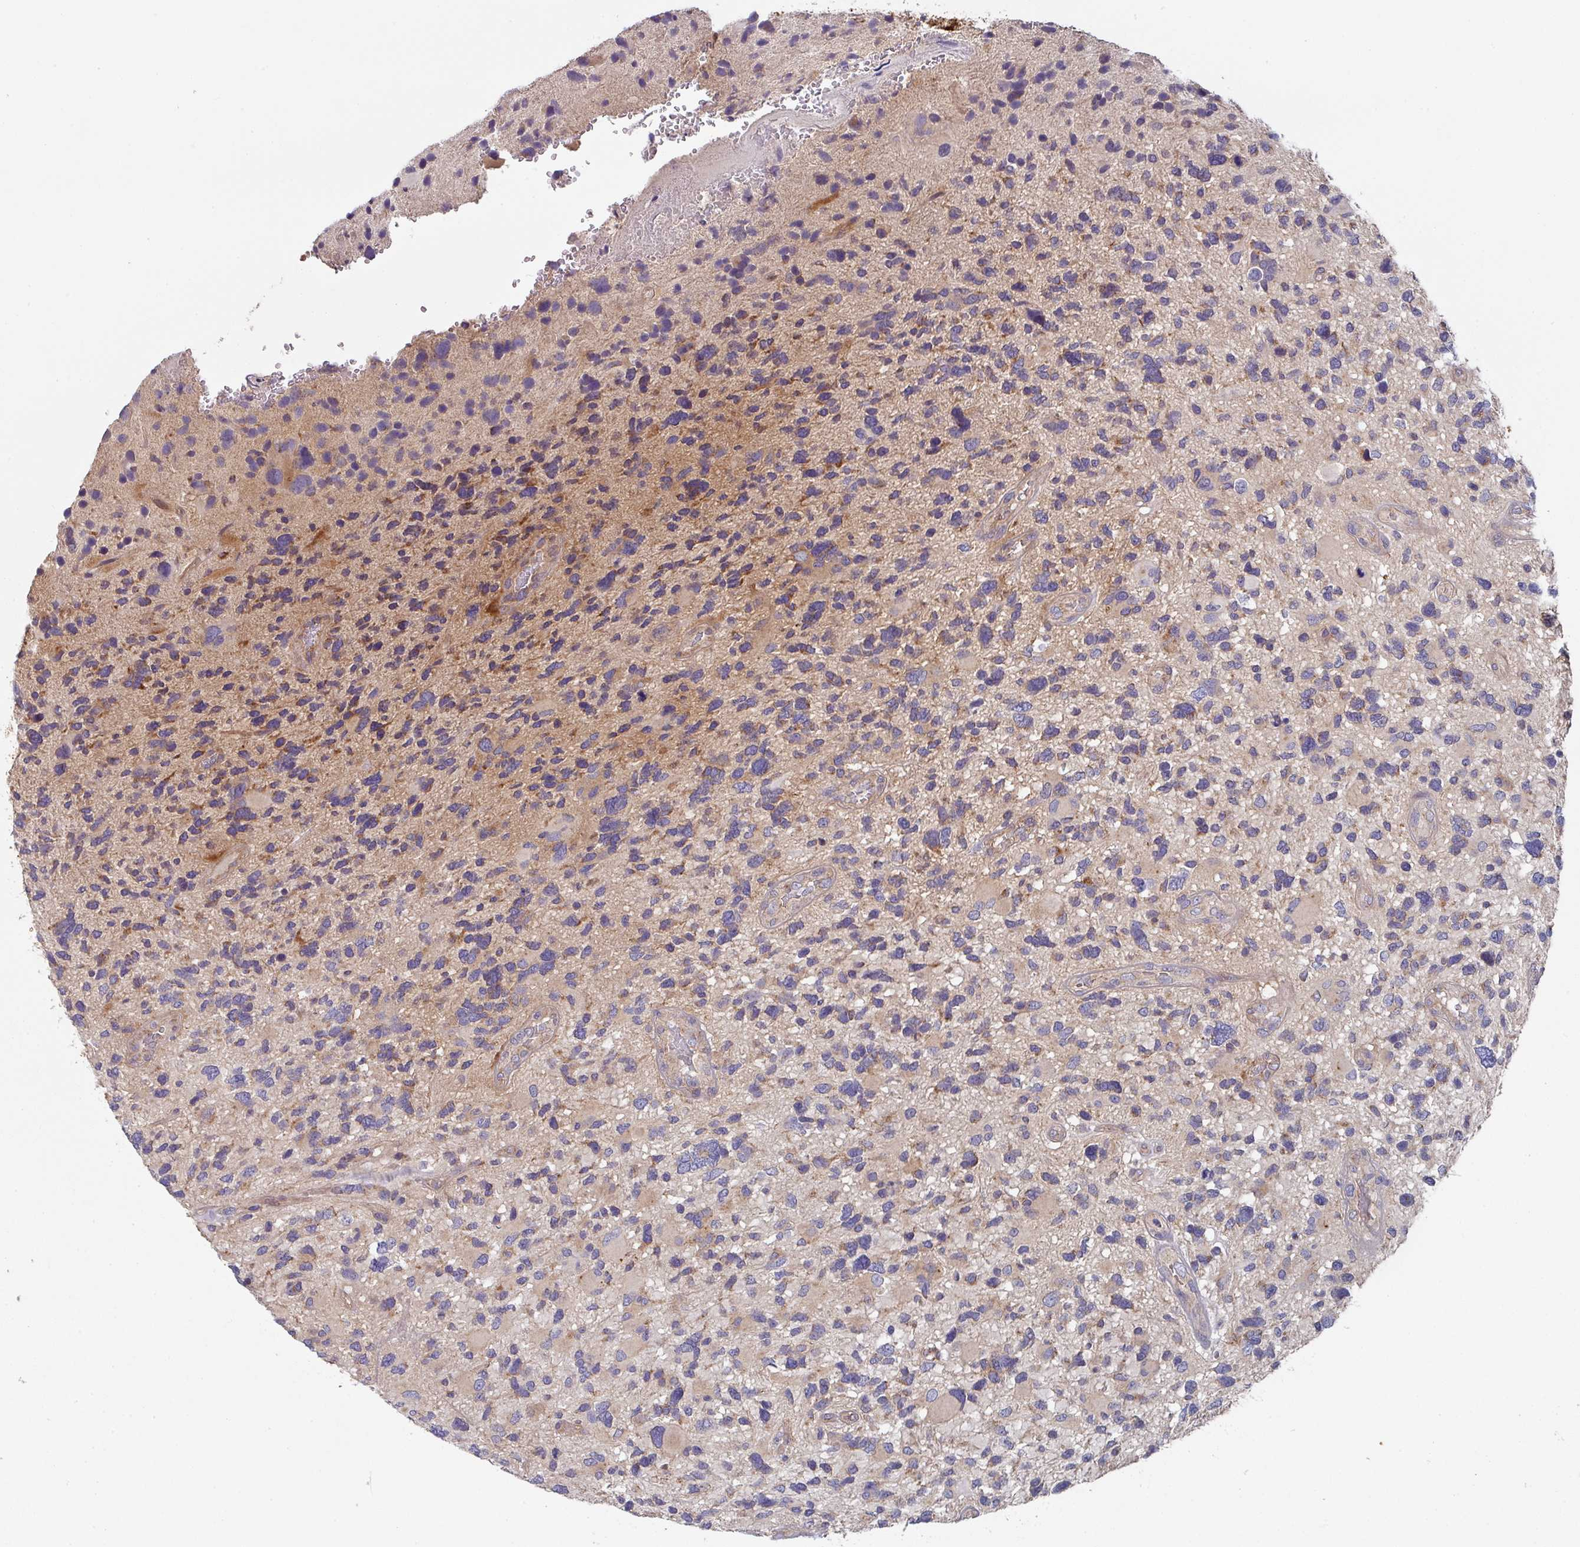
{"staining": {"intensity": "moderate", "quantity": "<25%", "location": "cytoplasmic/membranous"}, "tissue": "glioma", "cell_type": "Tumor cells", "image_type": "cancer", "snomed": [{"axis": "morphology", "description": "Glioma, malignant, High grade"}, {"axis": "topography", "description": "Brain"}], "caption": "Human malignant glioma (high-grade) stained for a protein (brown) demonstrates moderate cytoplasmic/membranous positive staining in approximately <25% of tumor cells.", "gene": "DCAF12L2", "patient": {"sex": "female", "age": 11}}